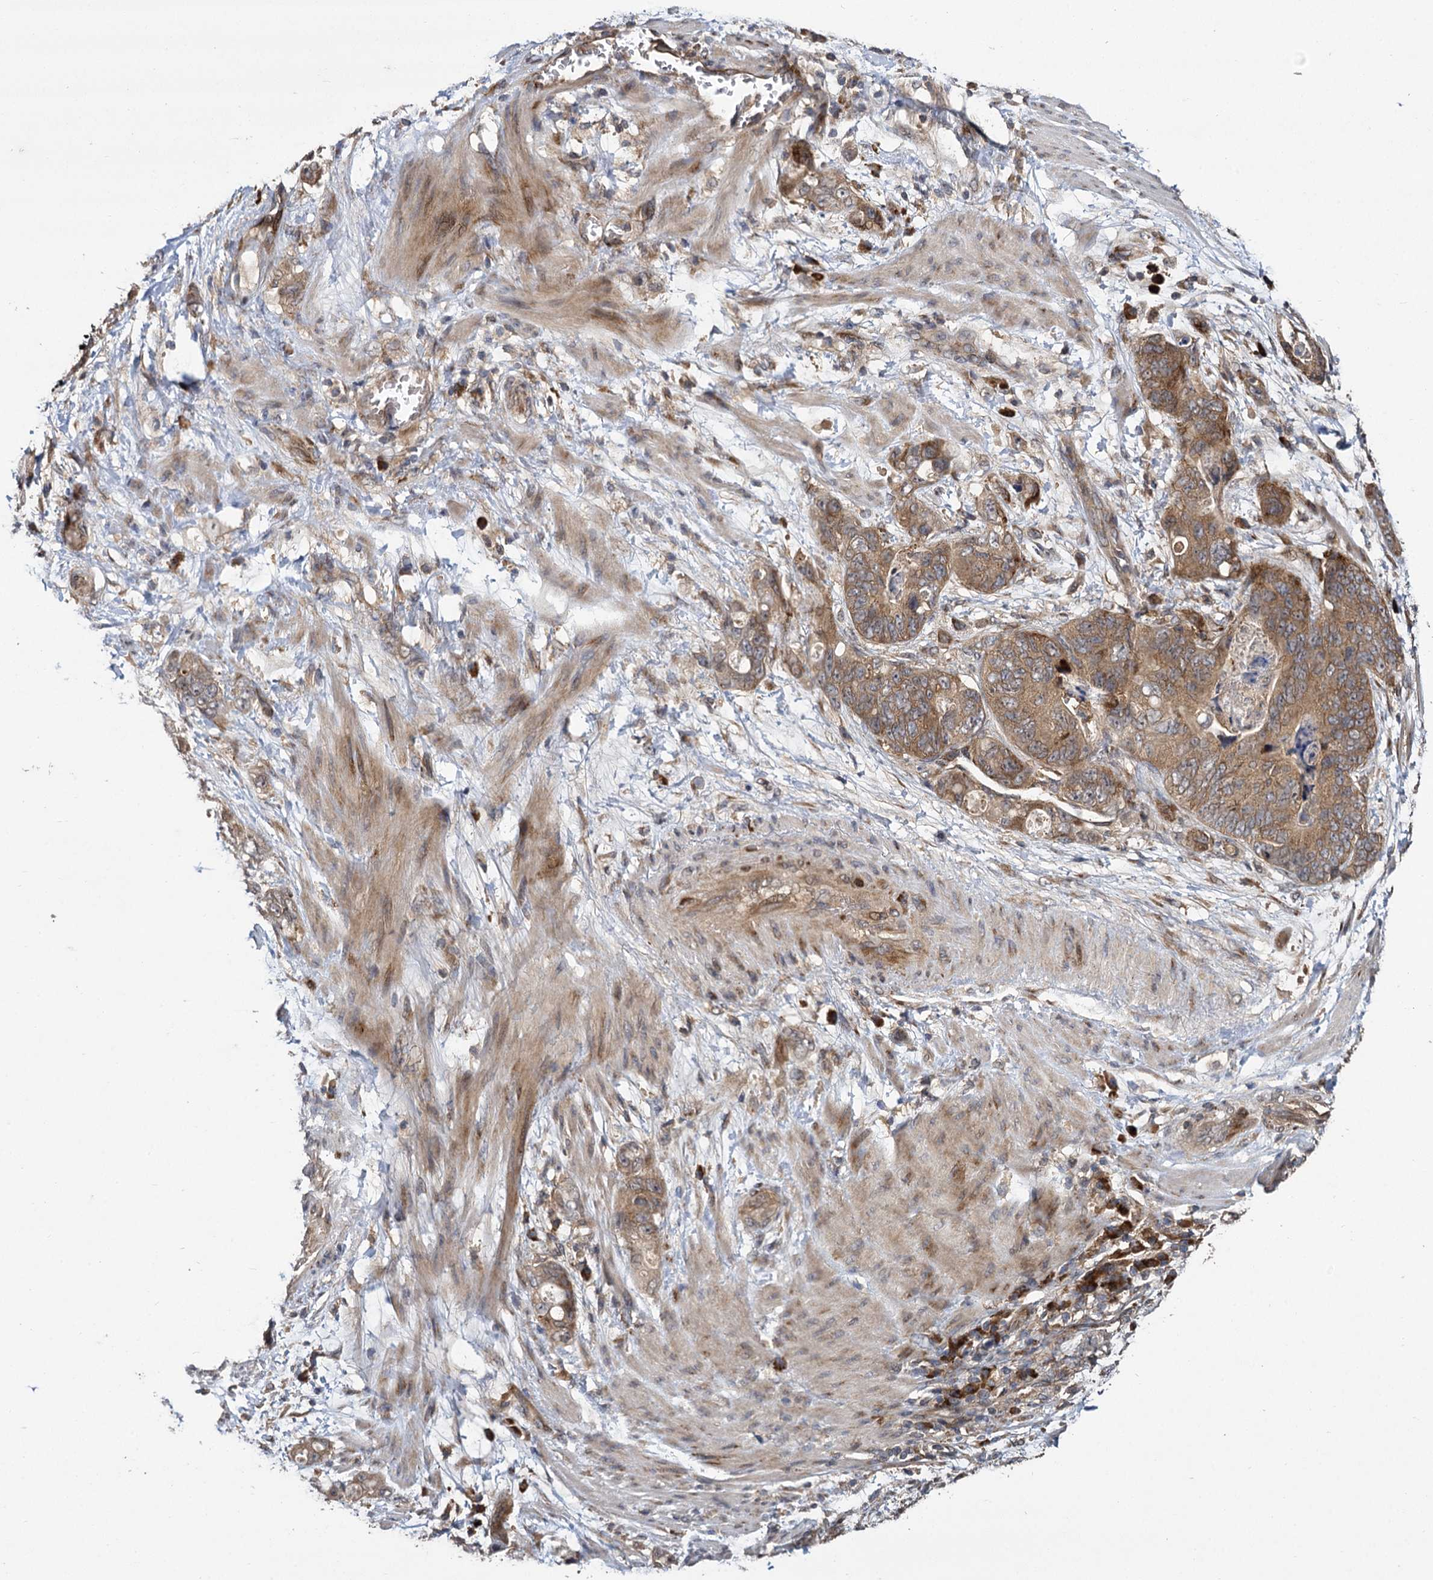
{"staining": {"intensity": "moderate", "quantity": ">75%", "location": "cytoplasmic/membranous"}, "tissue": "stomach cancer", "cell_type": "Tumor cells", "image_type": "cancer", "snomed": [{"axis": "morphology", "description": "Adenocarcinoma, NOS"}, {"axis": "topography", "description": "Stomach"}], "caption": "Human stomach adenocarcinoma stained with a brown dye displays moderate cytoplasmic/membranous positive expression in approximately >75% of tumor cells.", "gene": "INPPL1", "patient": {"sex": "female", "age": 89}}